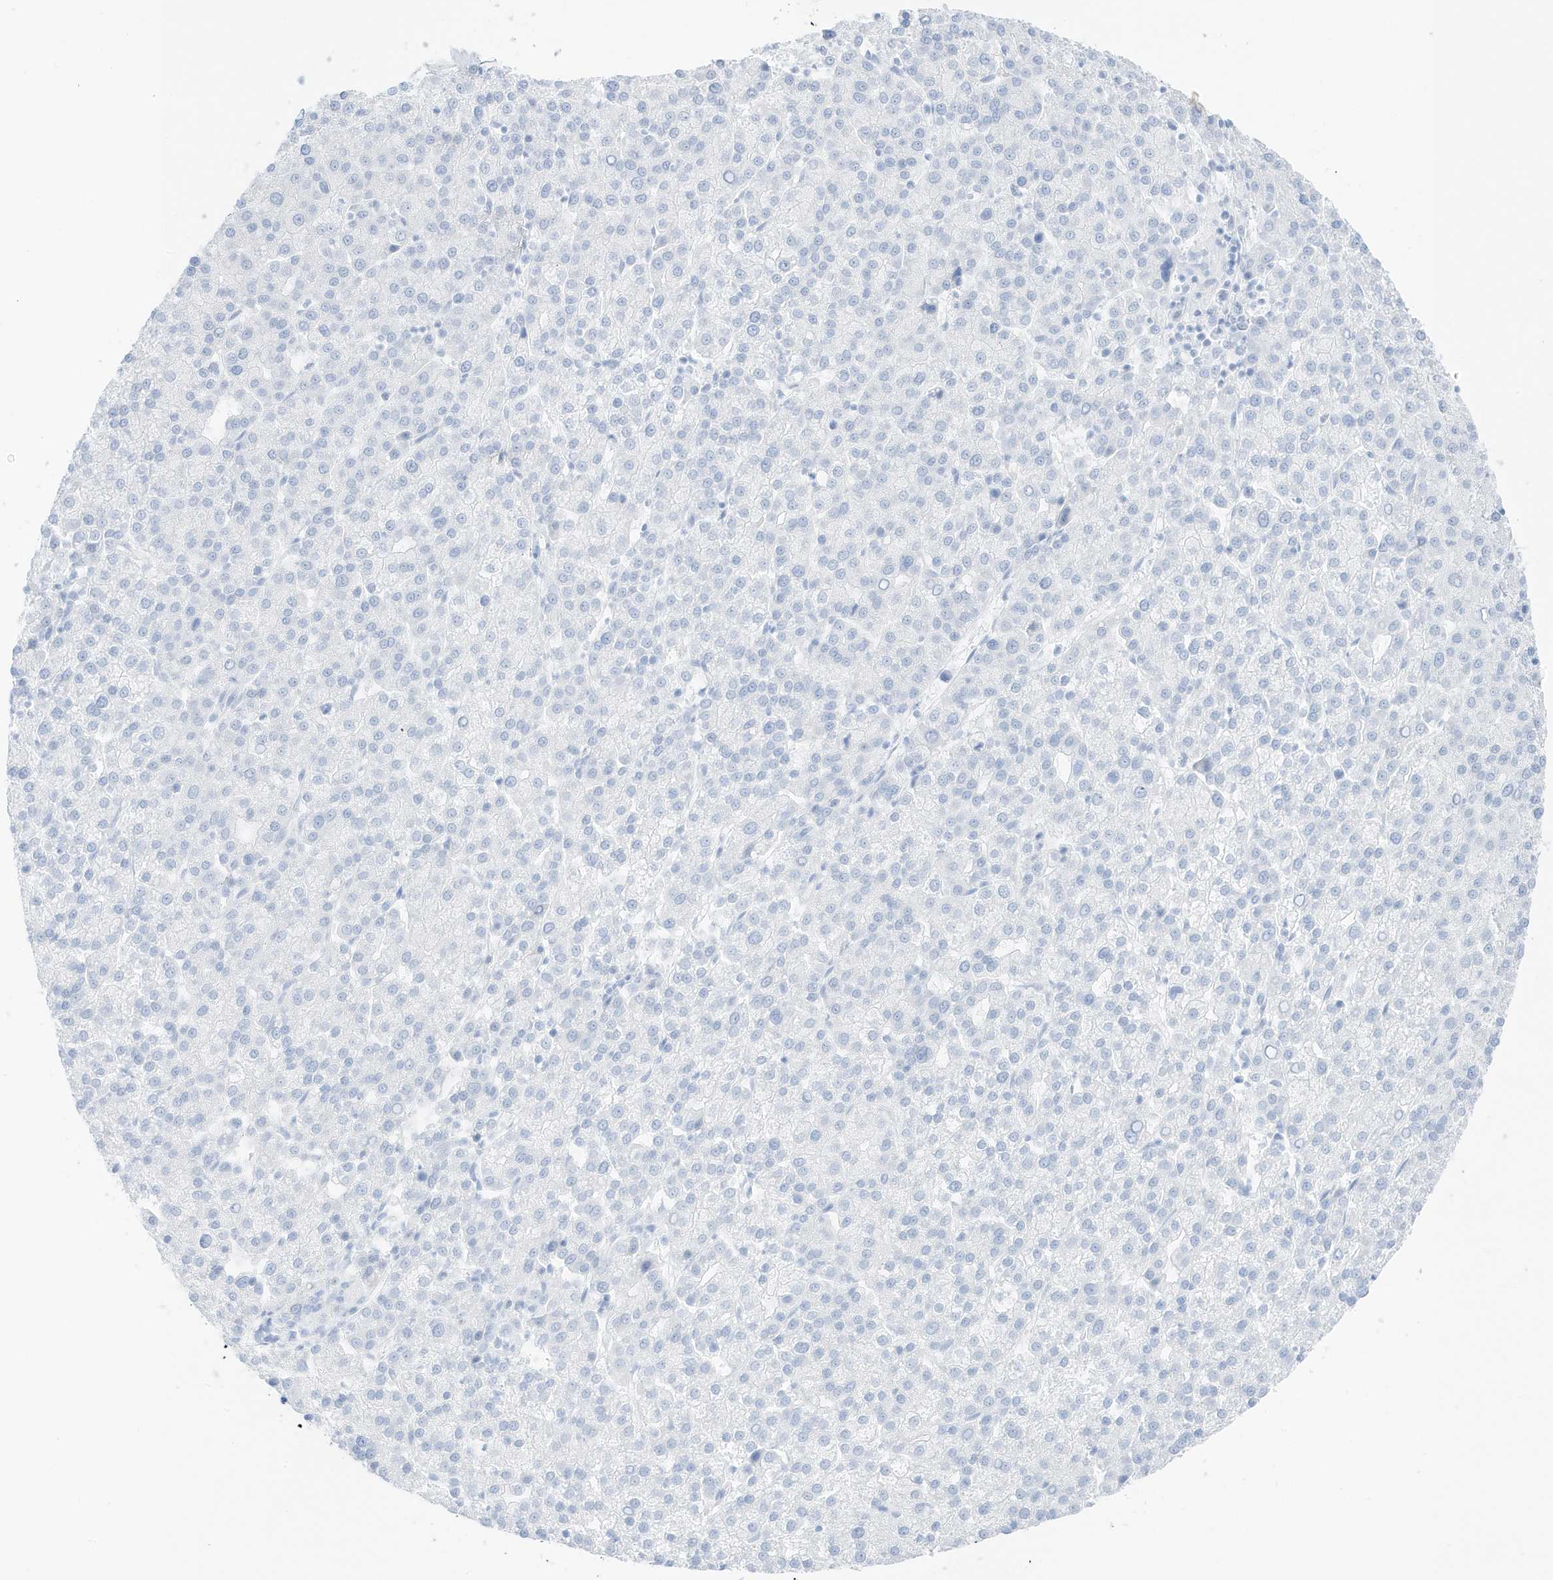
{"staining": {"intensity": "negative", "quantity": "none", "location": "none"}, "tissue": "liver cancer", "cell_type": "Tumor cells", "image_type": "cancer", "snomed": [{"axis": "morphology", "description": "Carcinoma, Hepatocellular, NOS"}, {"axis": "topography", "description": "Liver"}], "caption": "Tumor cells are negative for protein expression in human liver hepatocellular carcinoma.", "gene": "SLC22A13", "patient": {"sex": "female", "age": 58}}